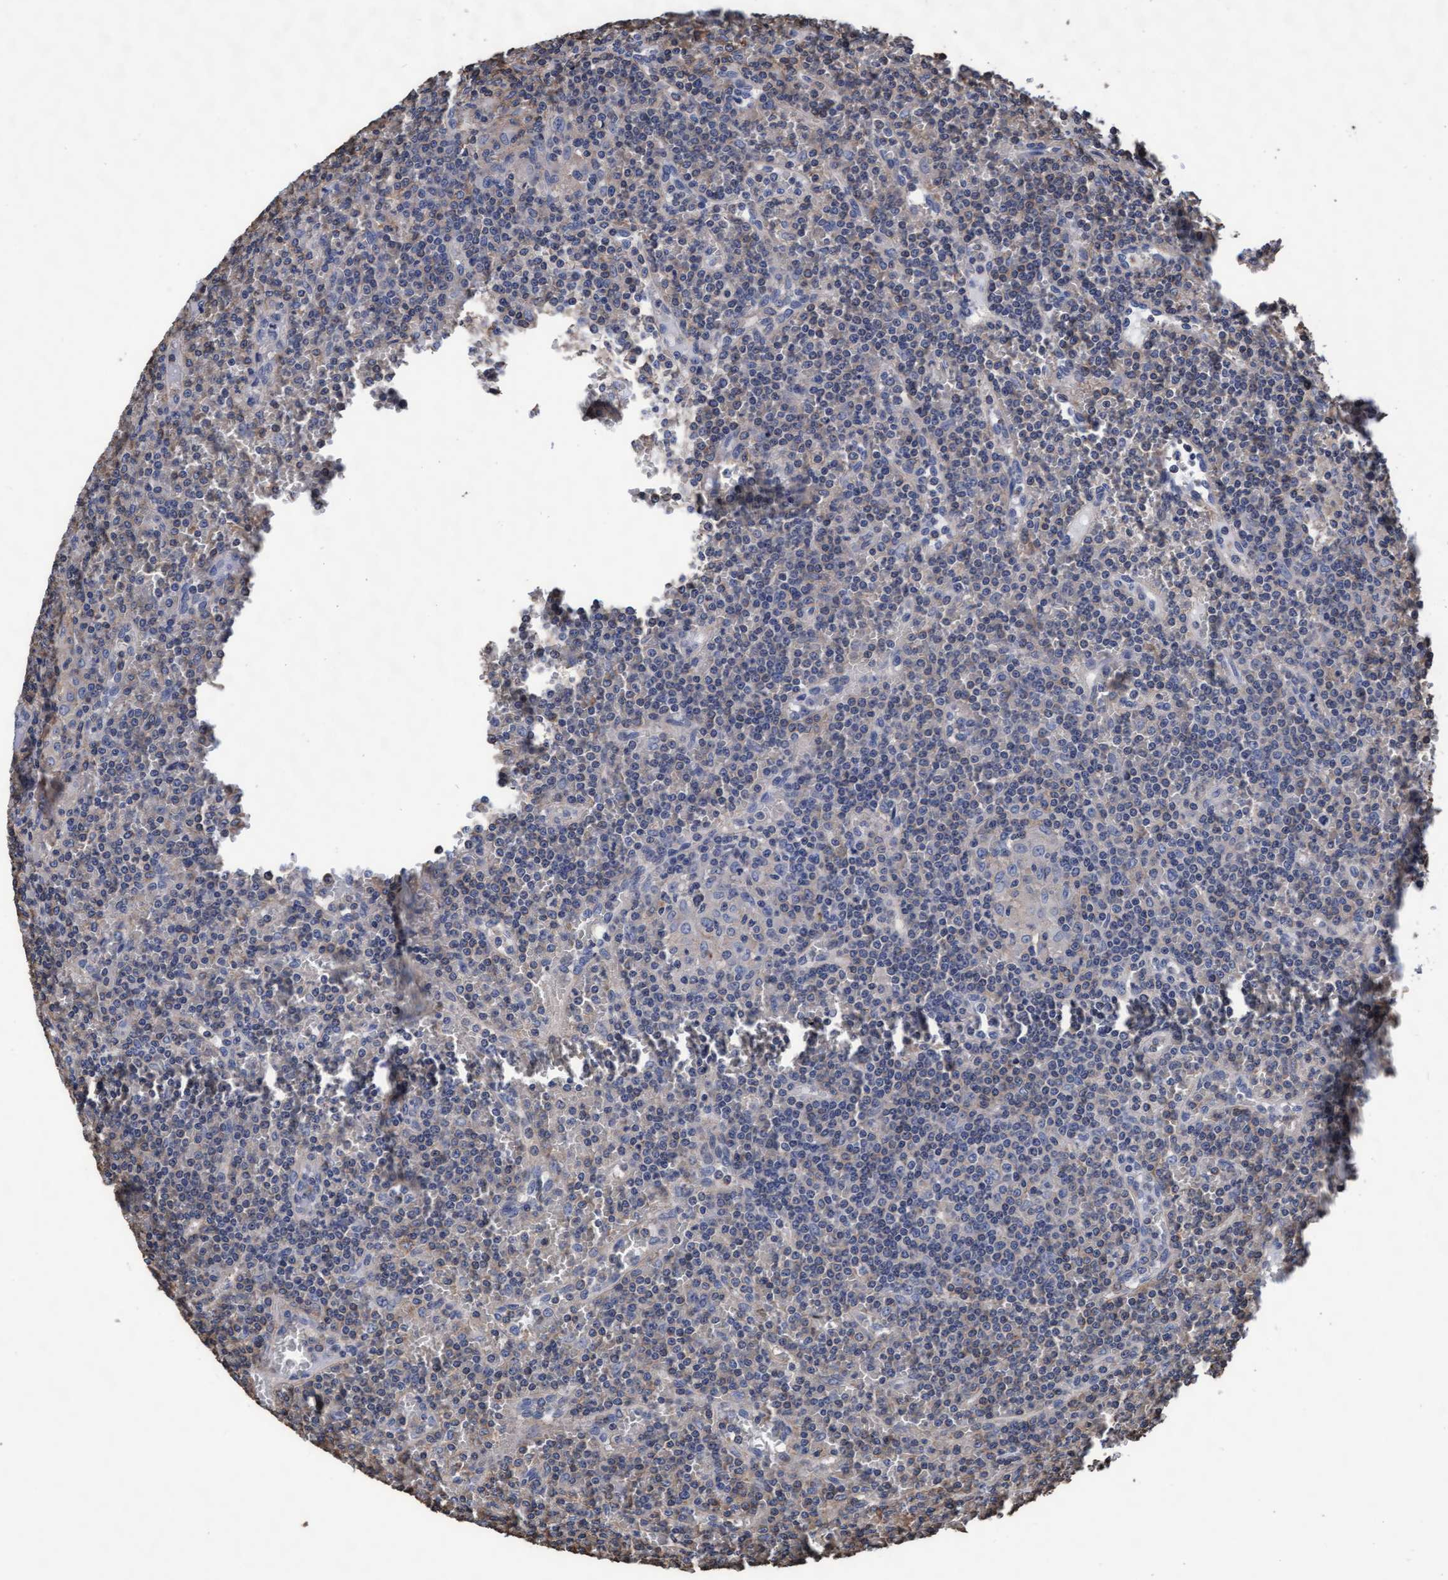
{"staining": {"intensity": "negative", "quantity": "none", "location": "none"}, "tissue": "lymphoma", "cell_type": "Tumor cells", "image_type": "cancer", "snomed": [{"axis": "morphology", "description": "Malignant lymphoma, non-Hodgkin's type, Low grade"}, {"axis": "topography", "description": "Spleen"}], "caption": "The IHC micrograph has no significant expression in tumor cells of lymphoma tissue.", "gene": "GRHPR", "patient": {"sex": "female", "age": 19}}